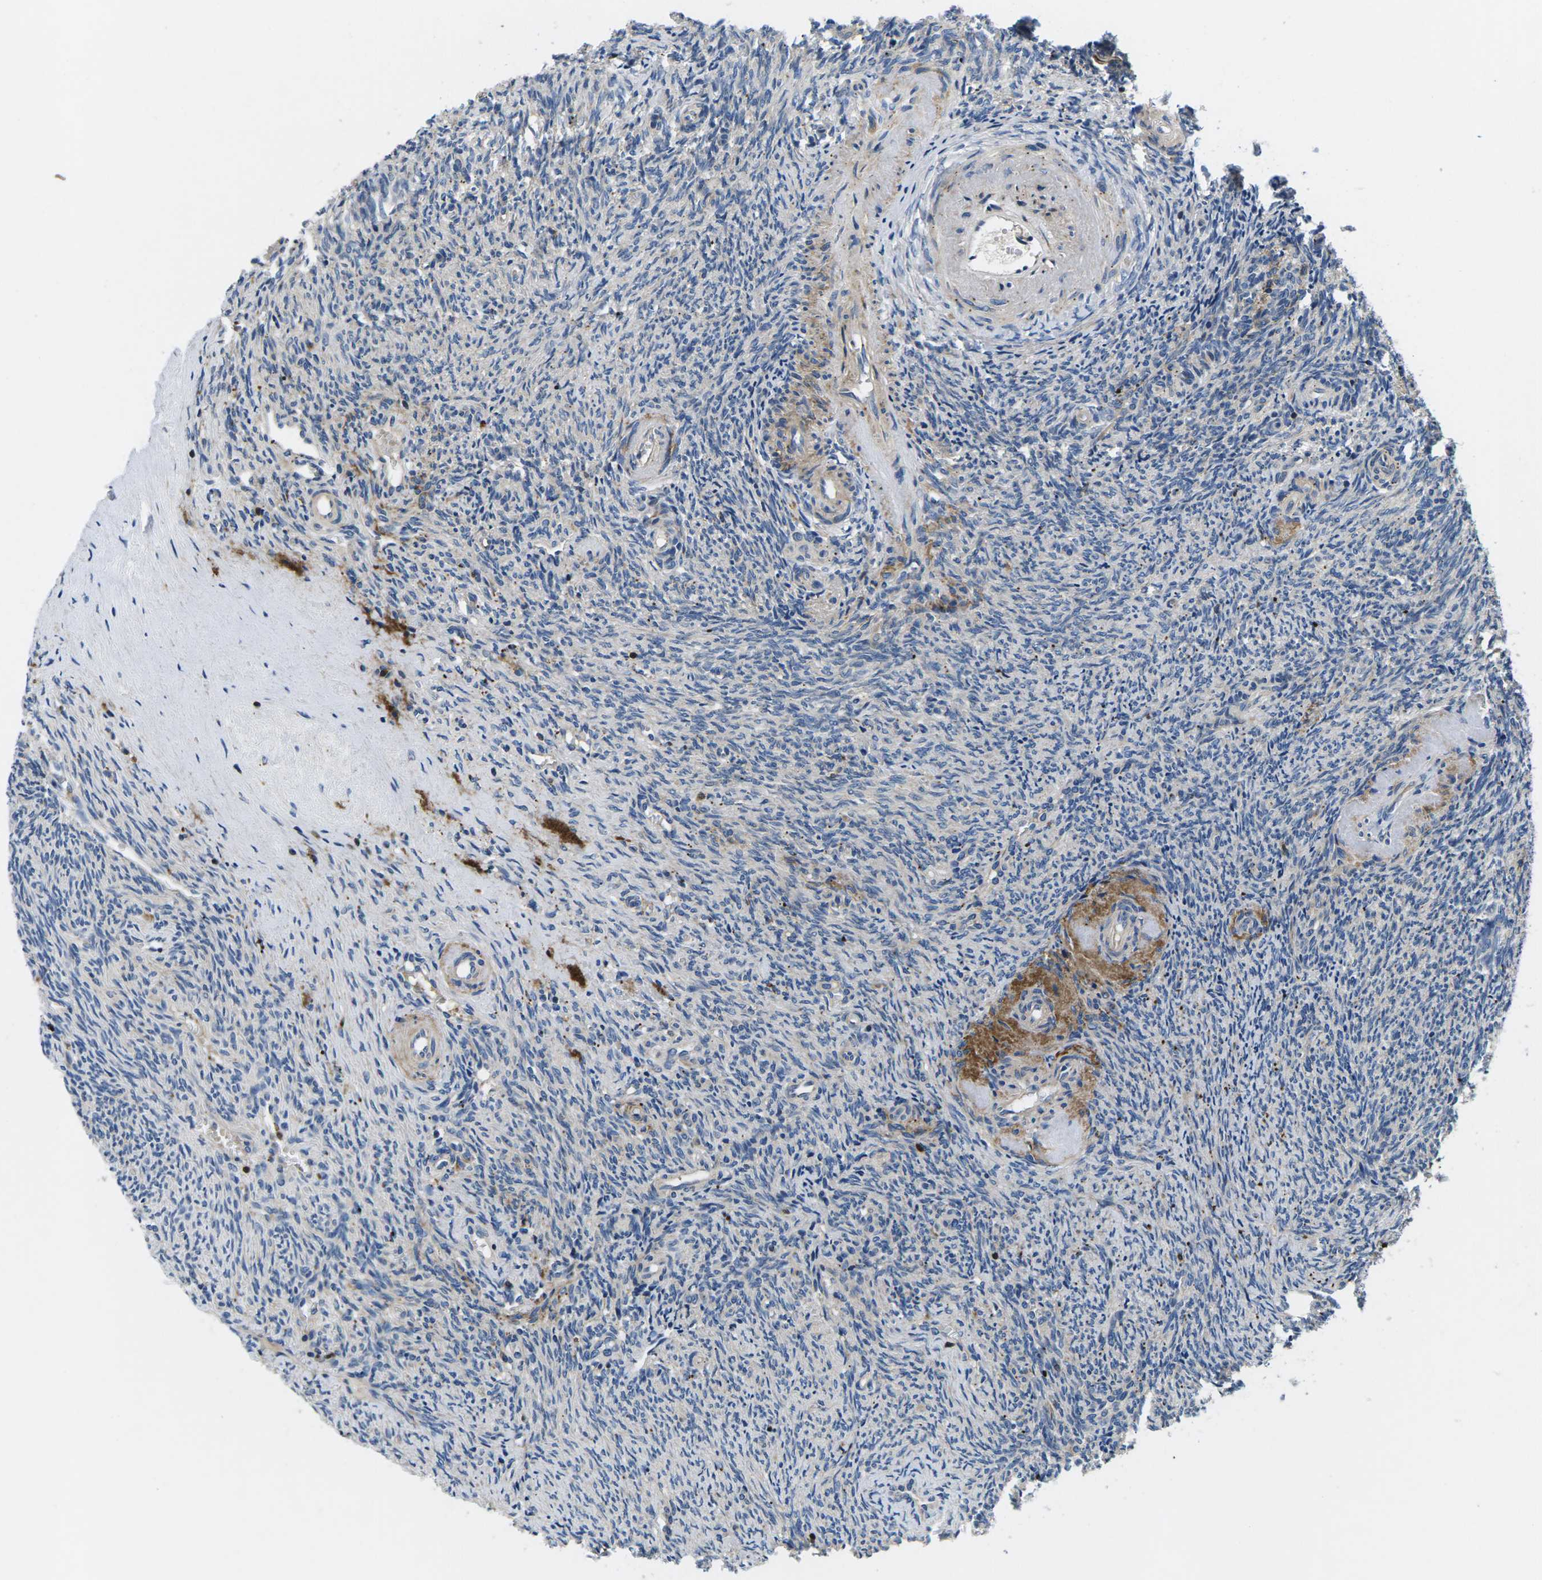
{"staining": {"intensity": "weak", "quantity": "<25%", "location": "cytoplasmic/membranous"}, "tissue": "ovary", "cell_type": "Ovarian stroma cells", "image_type": "normal", "snomed": [{"axis": "morphology", "description": "Normal tissue, NOS"}, {"axis": "topography", "description": "Ovary"}], "caption": "Protein analysis of unremarkable ovary displays no significant expression in ovarian stroma cells. Brightfield microscopy of immunohistochemistry stained with DAB (brown) and hematoxylin (blue), captured at high magnification.", "gene": "PLCE1", "patient": {"sex": "female", "age": 41}}